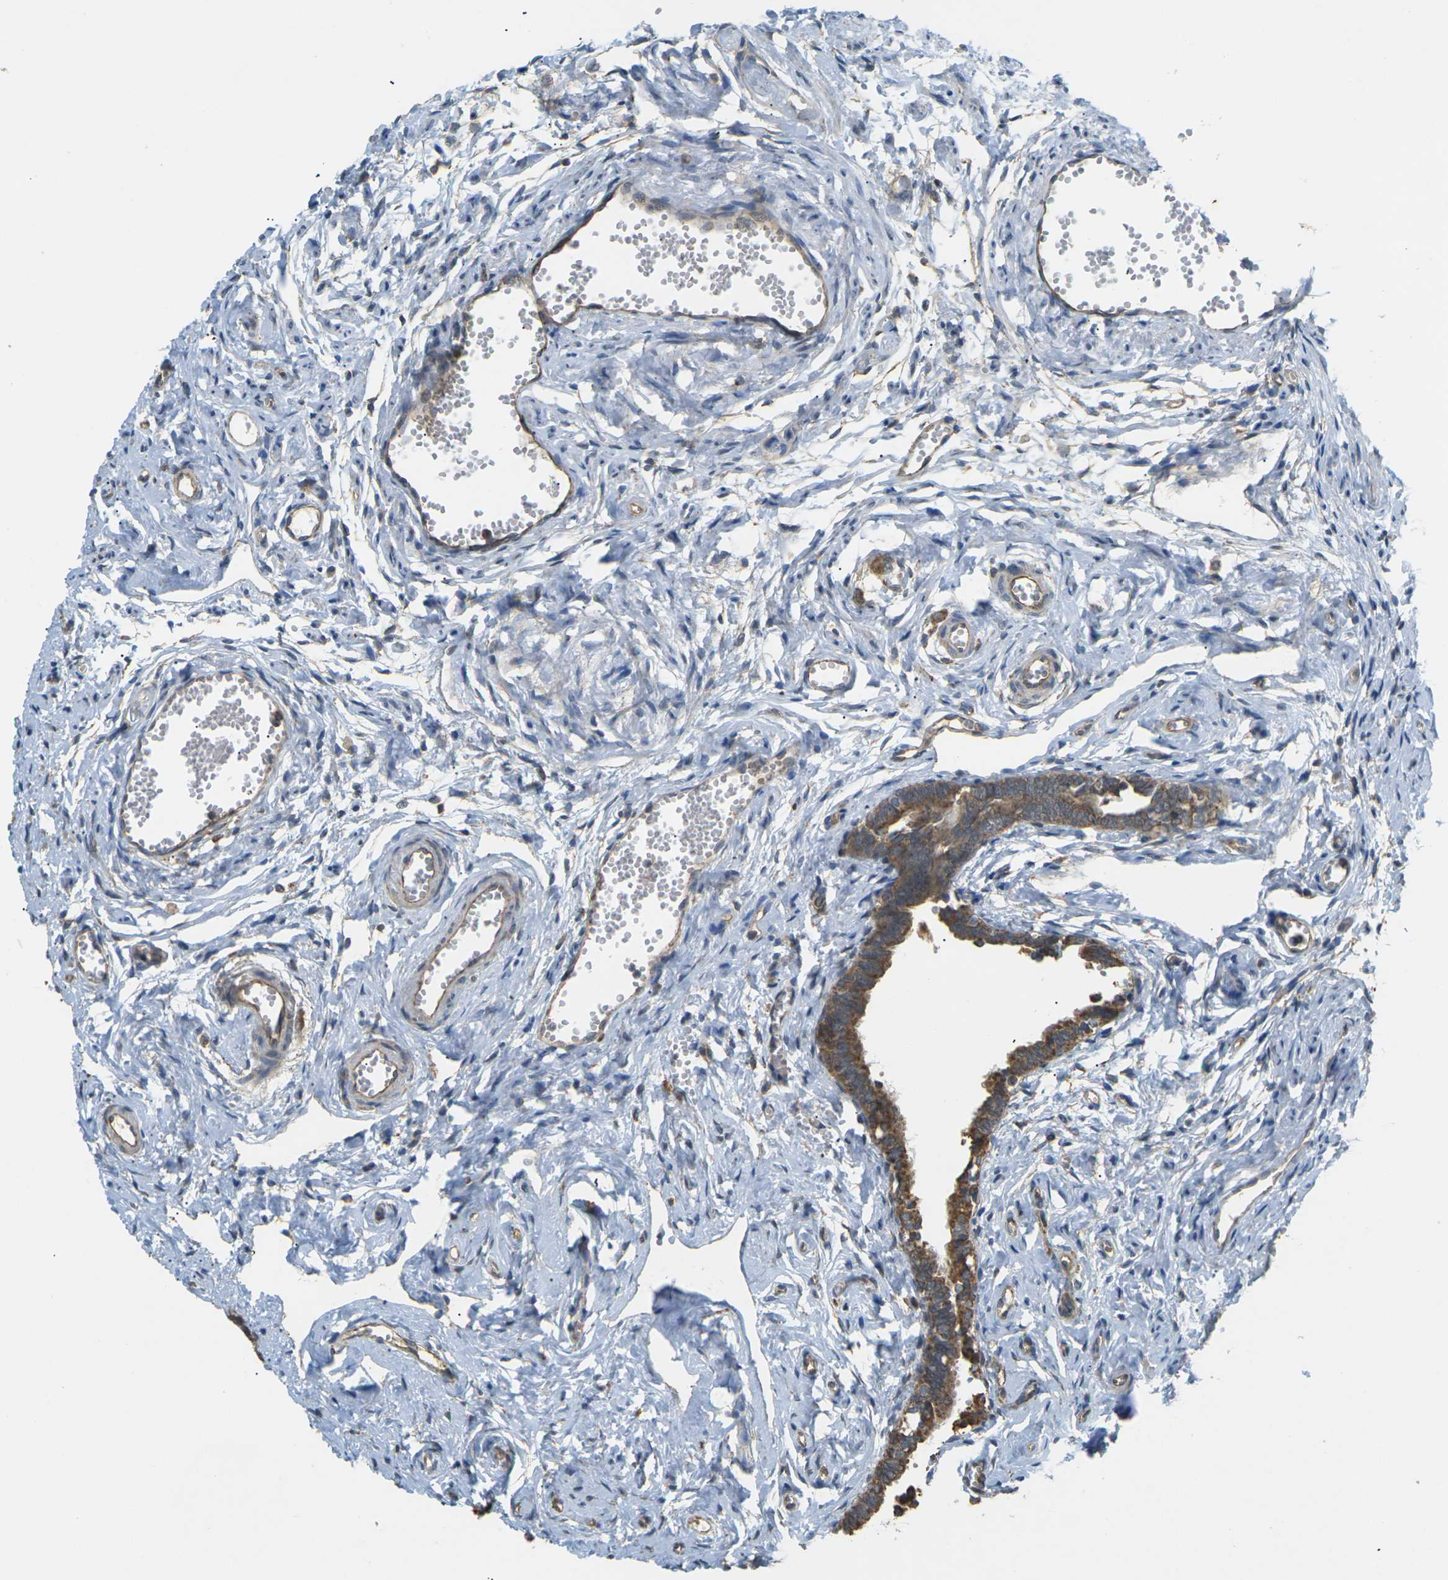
{"staining": {"intensity": "moderate", "quantity": ">75%", "location": "cytoplasmic/membranous"}, "tissue": "fallopian tube", "cell_type": "Glandular cells", "image_type": "normal", "snomed": [{"axis": "morphology", "description": "Normal tissue, NOS"}, {"axis": "topography", "description": "Fallopian tube"}], "caption": "IHC of normal fallopian tube reveals medium levels of moderate cytoplasmic/membranous expression in approximately >75% of glandular cells. Nuclei are stained in blue.", "gene": "KSR1", "patient": {"sex": "female", "age": 71}}